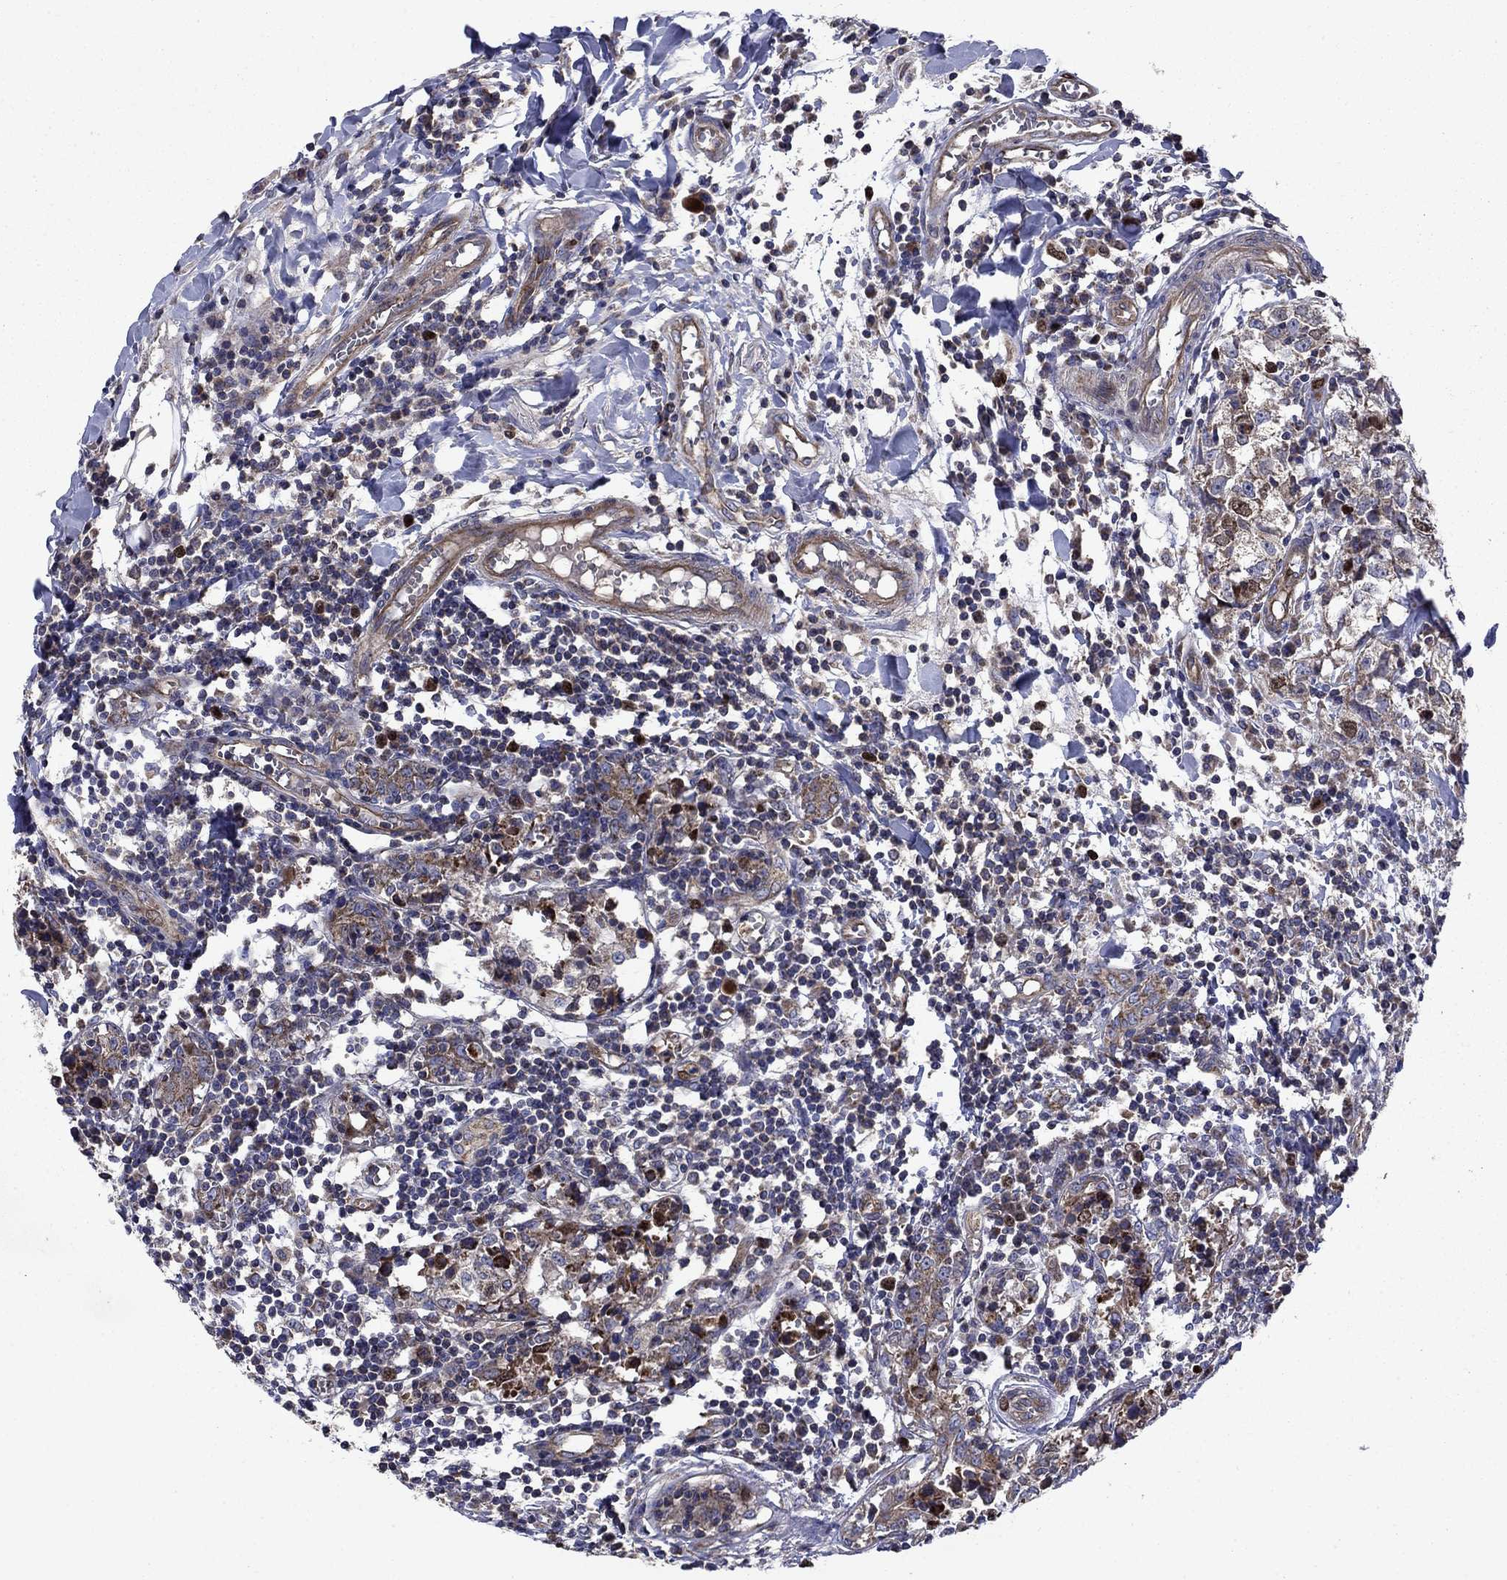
{"staining": {"intensity": "moderate", "quantity": "<25%", "location": "cytoplasmic/membranous"}, "tissue": "breast cancer", "cell_type": "Tumor cells", "image_type": "cancer", "snomed": [{"axis": "morphology", "description": "Duct carcinoma"}, {"axis": "topography", "description": "Breast"}], "caption": "A photomicrograph of breast infiltrating ductal carcinoma stained for a protein displays moderate cytoplasmic/membranous brown staining in tumor cells. The protein is shown in brown color, while the nuclei are stained blue.", "gene": "KIF22", "patient": {"sex": "female", "age": 30}}